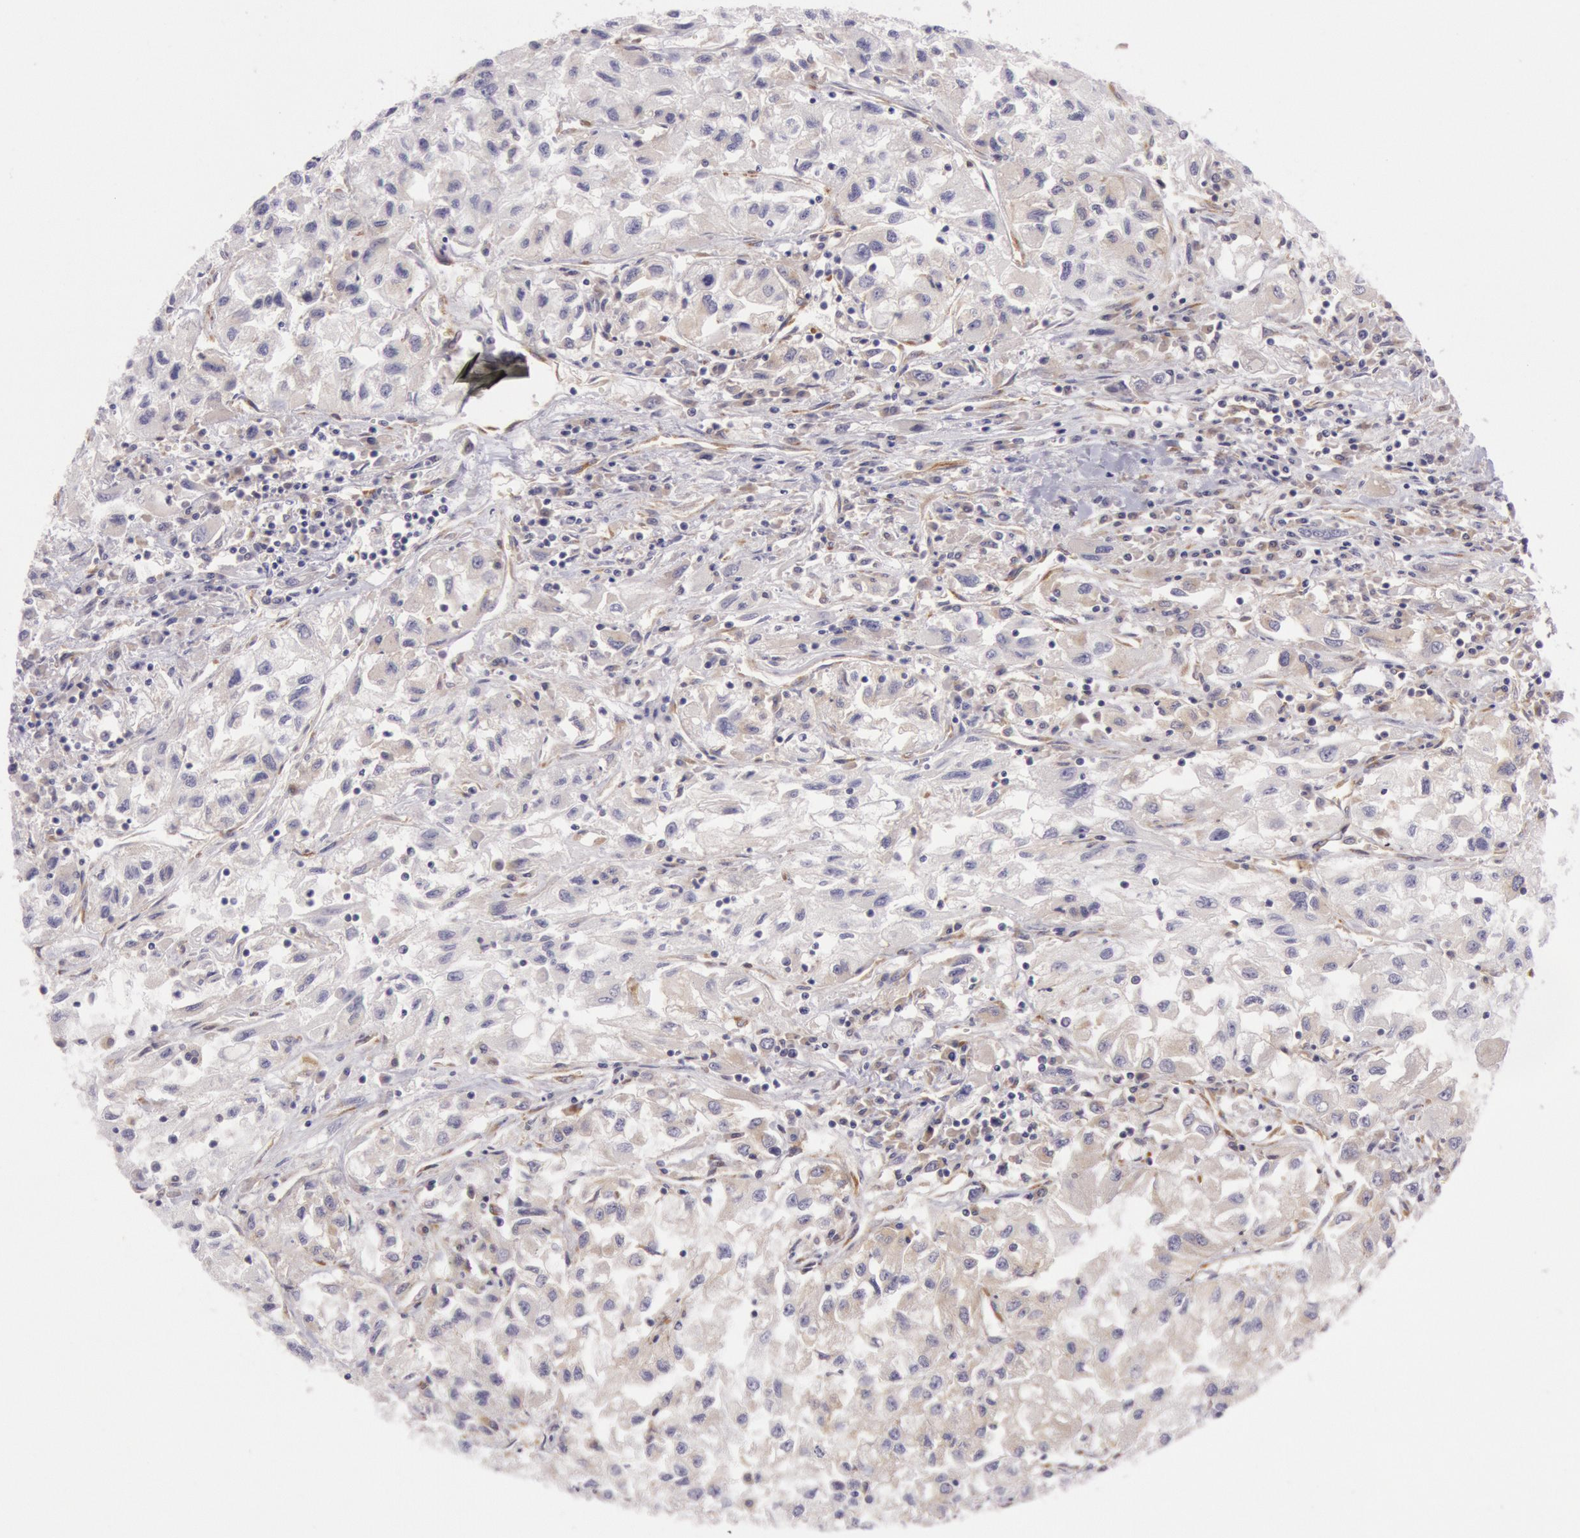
{"staining": {"intensity": "weak", "quantity": "25%-75%", "location": "cytoplasmic/membranous"}, "tissue": "renal cancer", "cell_type": "Tumor cells", "image_type": "cancer", "snomed": [{"axis": "morphology", "description": "Adenocarcinoma, NOS"}, {"axis": "topography", "description": "Kidney"}], "caption": "Weak cytoplasmic/membranous positivity is identified in approximately 25%-75% of tumor cells in renal adenocarcinoma.", "gene": "CHUK", "patient": {"sex": "male", "age": 59}}